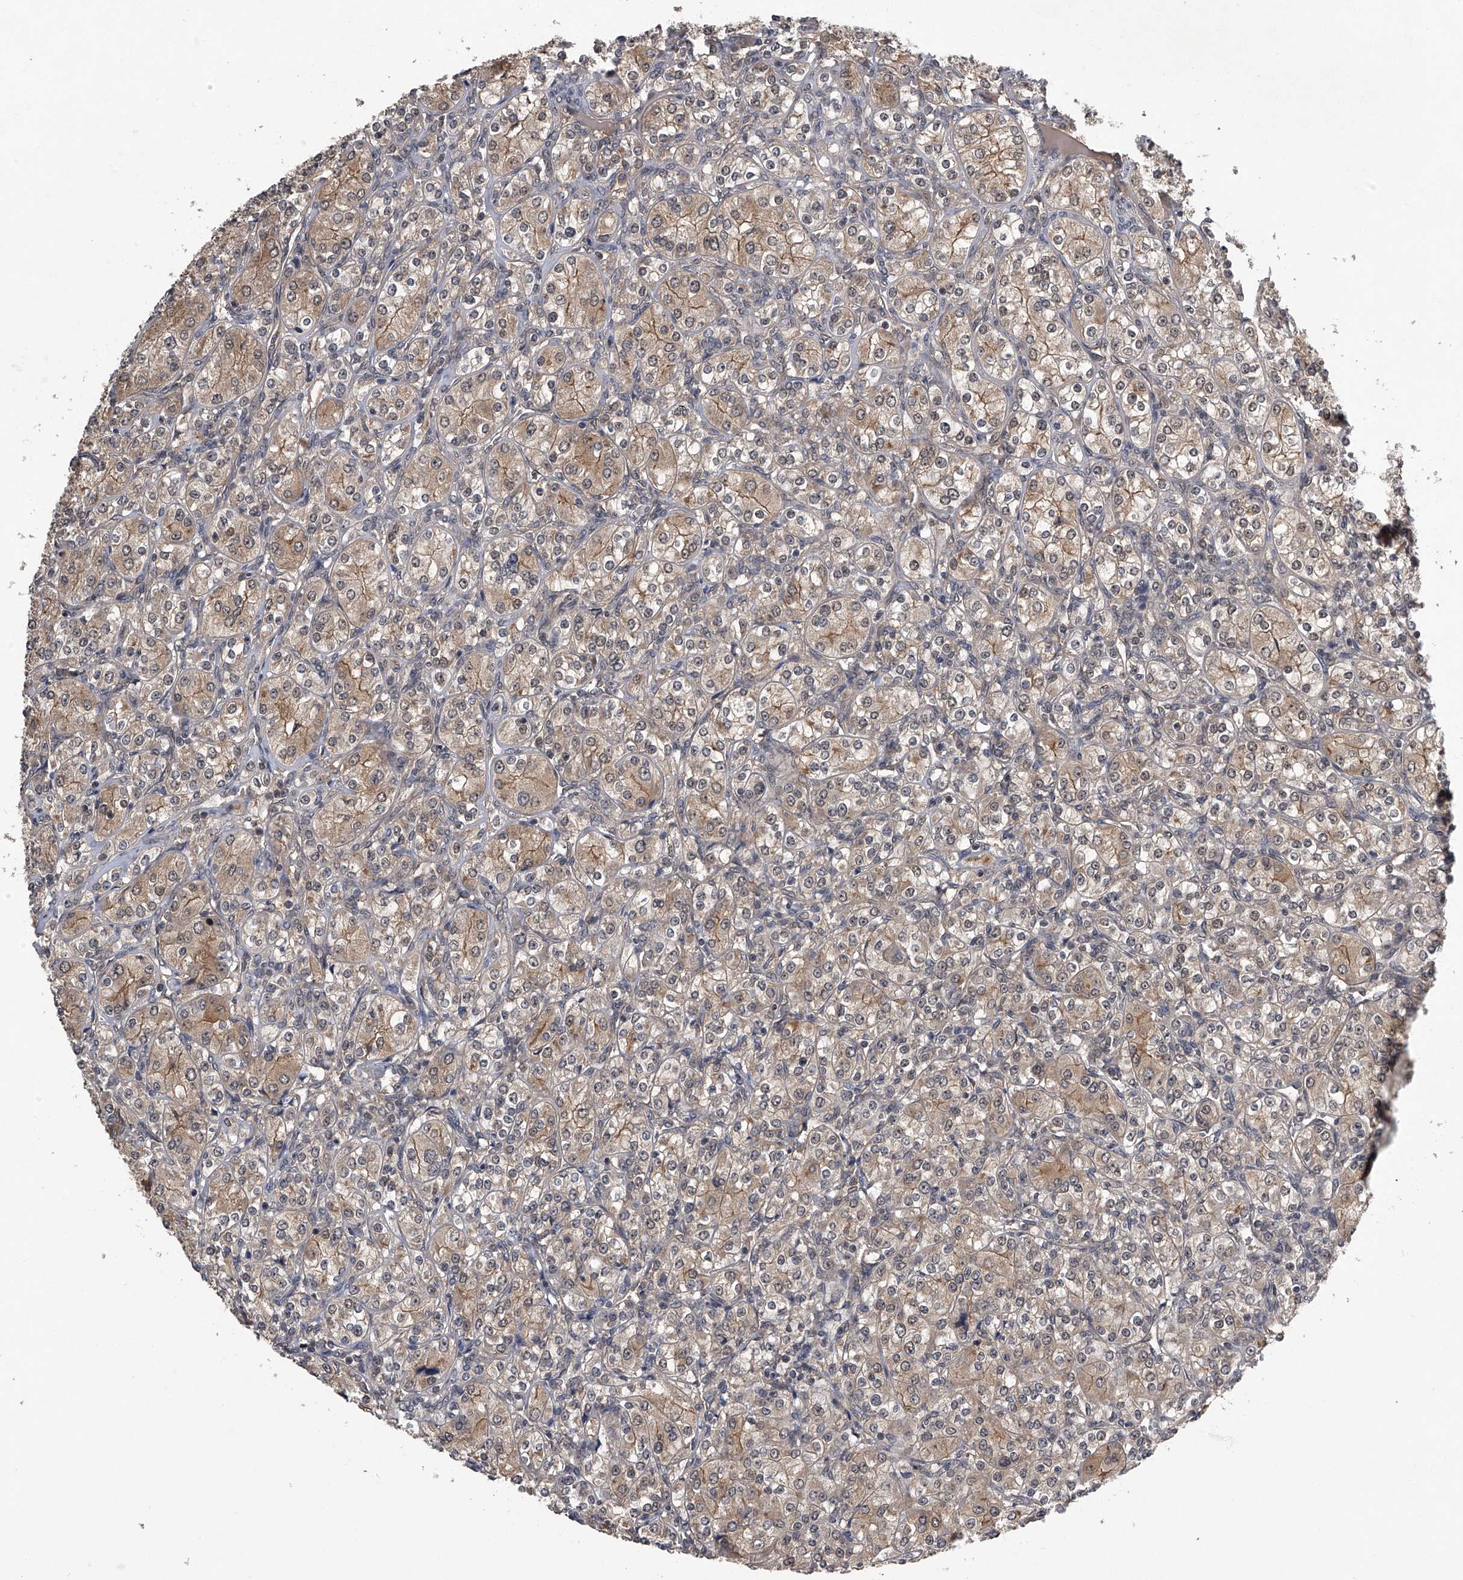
{"staining": {"intensity": "weak", "quantity": "<25%", "location": "cytoplasmic/membranous"}, "tissue": "renal cancer", "cell_type": "Tumor cells", "image_type": "cancer", "snomed": [{"axis": "morphology", "description": "Adenocarcinoma, NOS"}, {"axis": "topography", "description": "Kidney"}], "caption": "Photomicrograph shows no significant protein expression in tumor cells of renal cancer (adenocarcinoma).", "gene": "SLC12A8", "patient": {"sex": "male", "age": 77}}